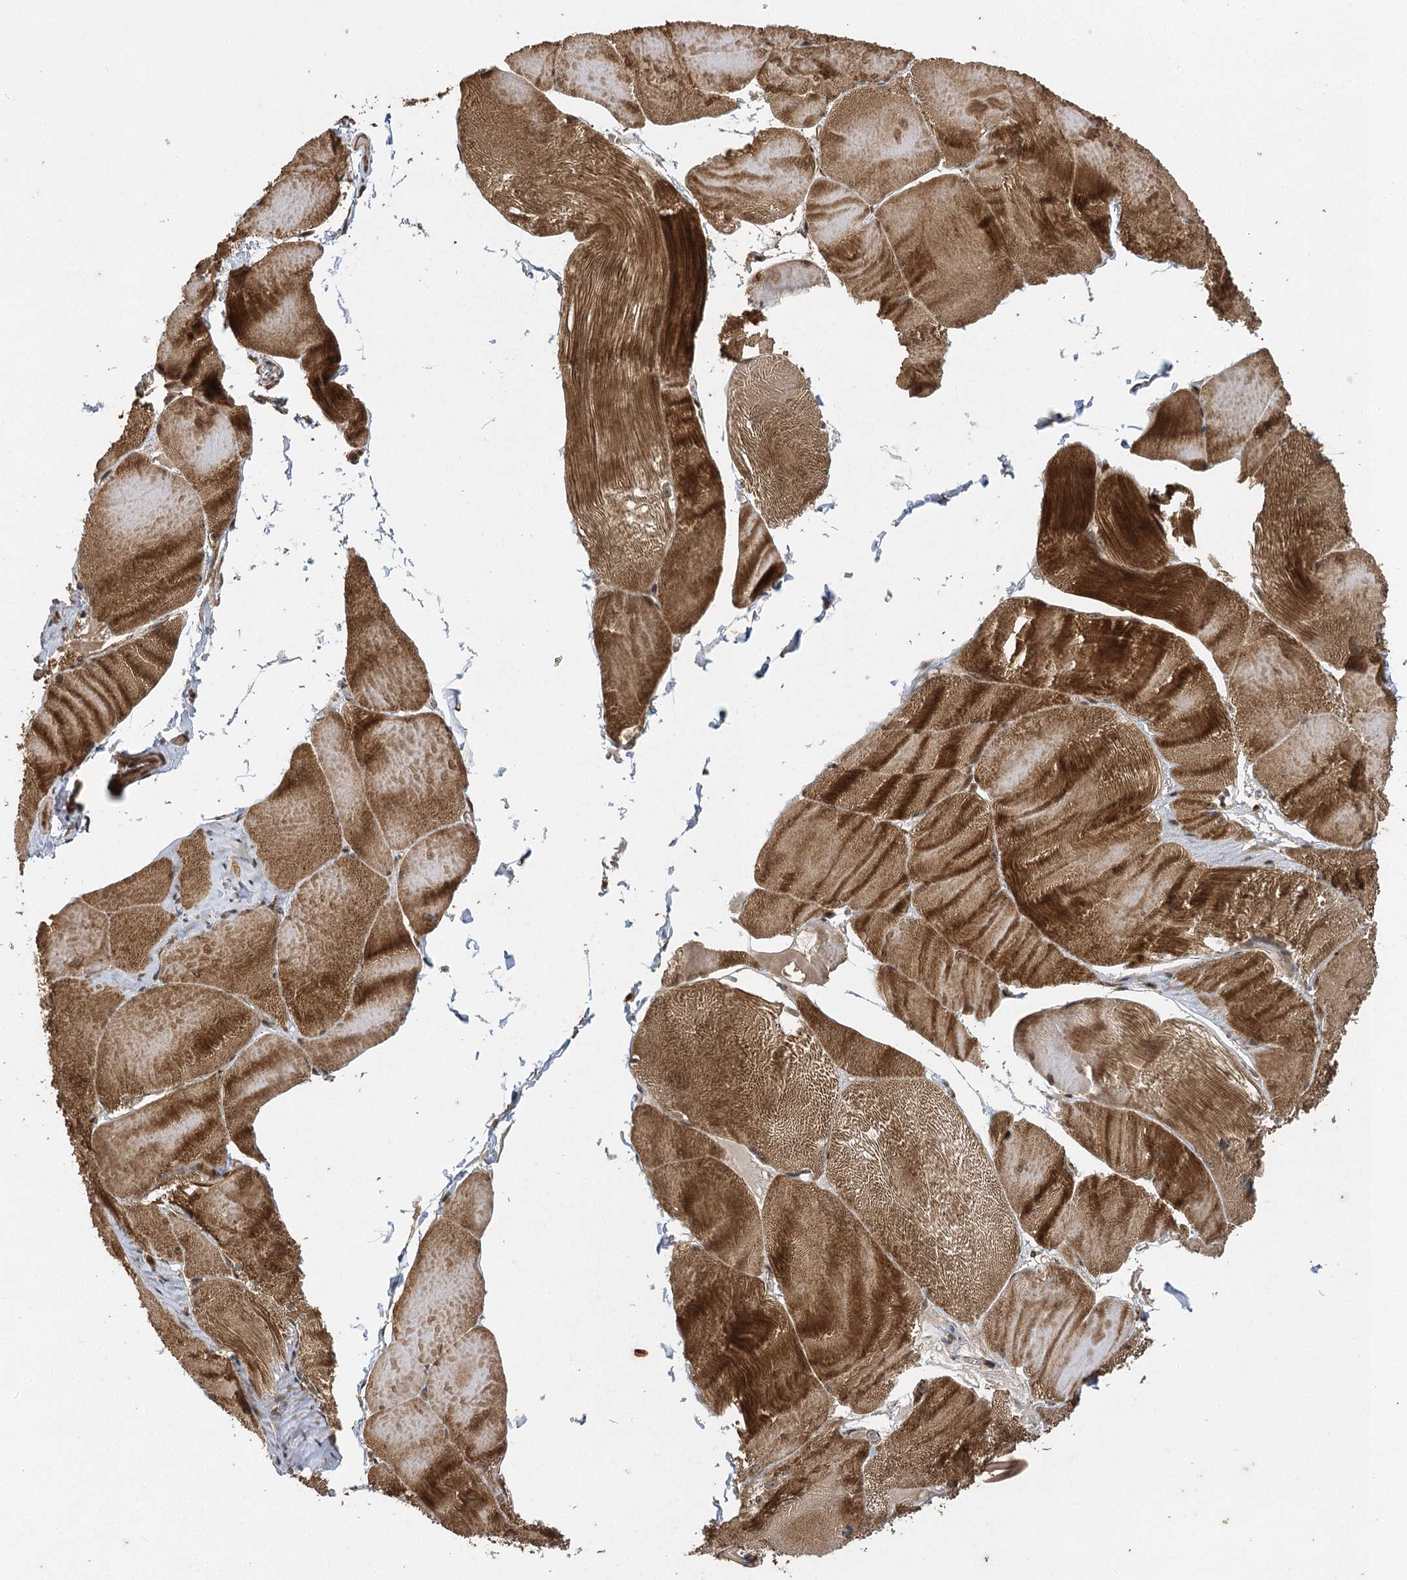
{"staining": {"intensity": "strong", "quantity": "25%-75%", "location": "cytoplasmic/membranous,nuclear"}, "tissue": "skeletal muscle", "cell_type": "Myocytes", "image_type": "normal", "snomed": [{"axis": "morphology", "description": "Normal tissue, NOS"}, {"axis": "morphology", "description": "Basal cell carcinoma"}, {"axis": "topography", "description": "Skeletal muscle"}], "caption": "This is a photomicrograph of immunohistochemistry (IHC) staining of normal skeletal muscle, which shows strong expression in the cytoplasmic/membranous,nuclear of myocytes.", "gene": "IL11RA", "patient": {"sex": "female", "age": 64}}